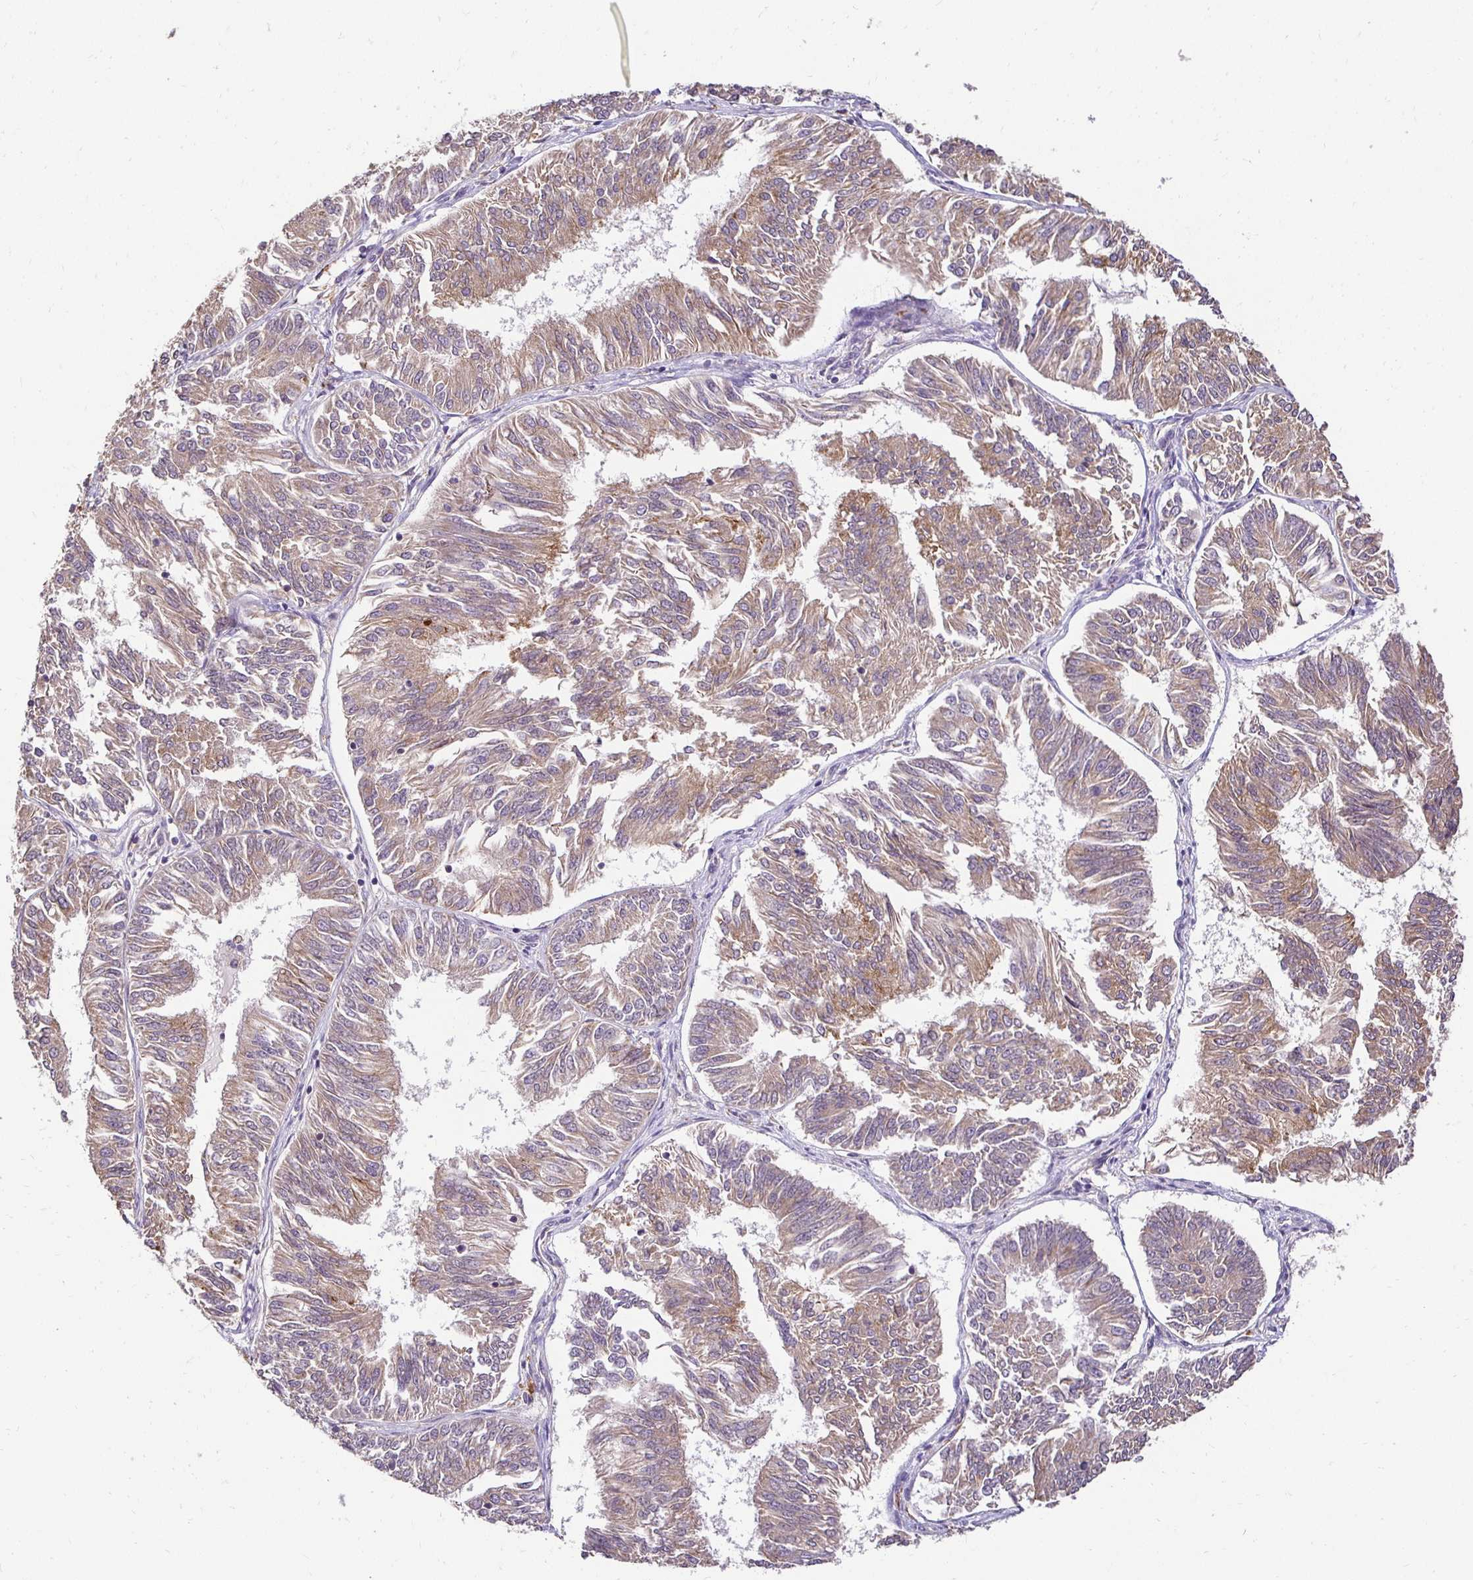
{"staining": {"intensity": "moderate", "quantity": ">75%", "location": "cytoplasmic/membranous"}, "tissue": "endometrial cancer", "cell_type": "Tumor cells", "image_type": "cancer", "snomed": [{"axis": "morphology", "description": "Adenocarcinoma, NOS"}, {"axis": "topography", "description": "Endometrium"}], "caption": "Immunohistochemistry micrograph of neoplastic tissue: endometrial adenocarcinoma stained using immunohistochemistry (IHC) exhibits medium levels of moderate protein expression localized specifically in the cytoplasmic/membranous of tumor cells, appearing as a cytoplasmic/membranous brown color.", "gene": "RHEBL1", "patient": {"sex": "female", "age": 58}}